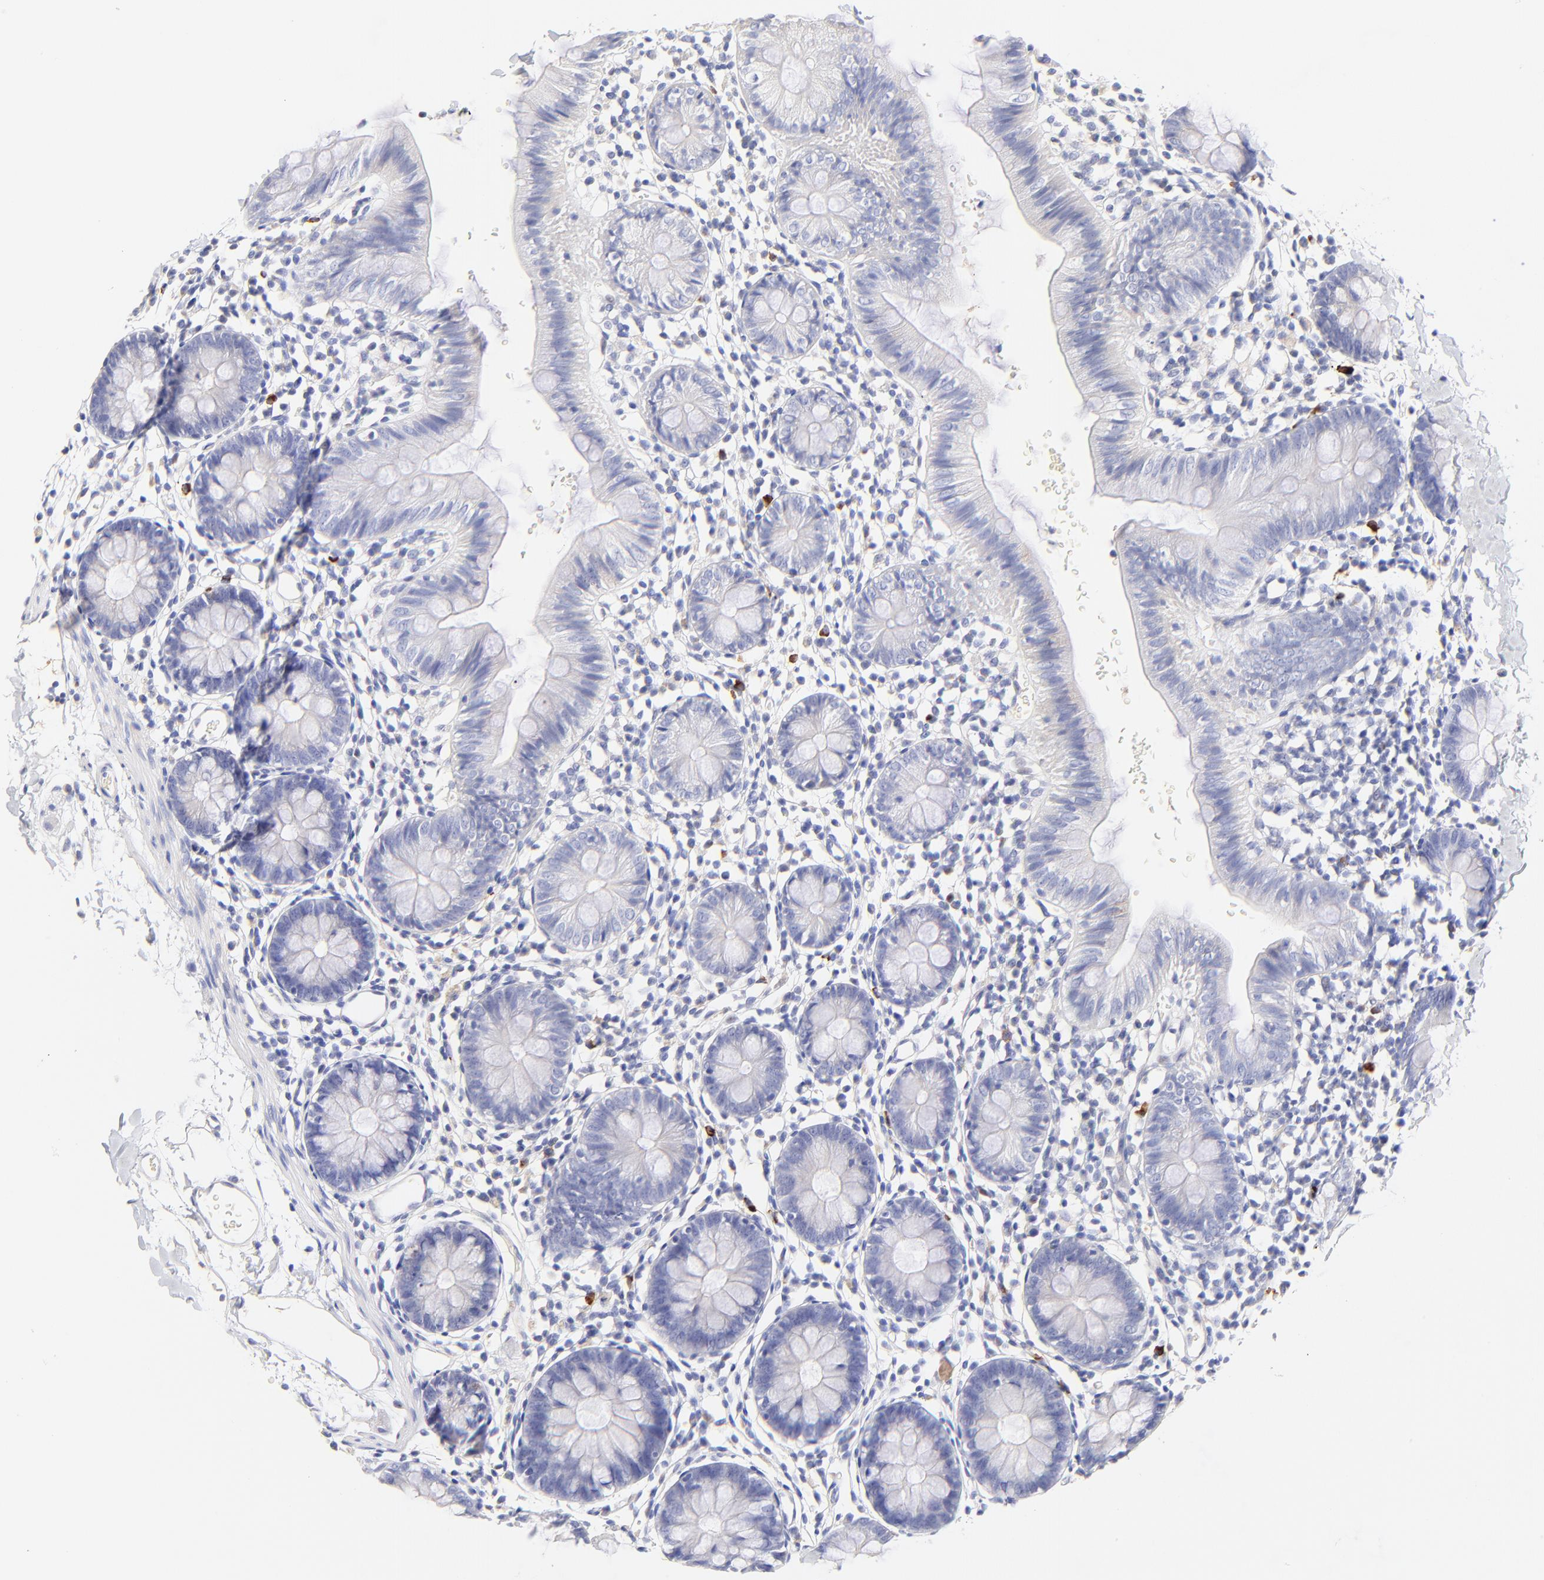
{"staining": {"intensity": "negative", "quantity": "none", "location": "none"}, "tissue": "colon", "cell_type": "Endothelial cells", "image_type": "normal", "snomed": [{"axis": "morphology", "description": "Normal tissue, NOS"}, {"axis": "topography", "description": "Colon"}], "caption": "An image of colon stained for a protein reveals no brown staining in endothelial cells.", "gene": "ASB9", "patient": {"sex": "male", "age": 14}}